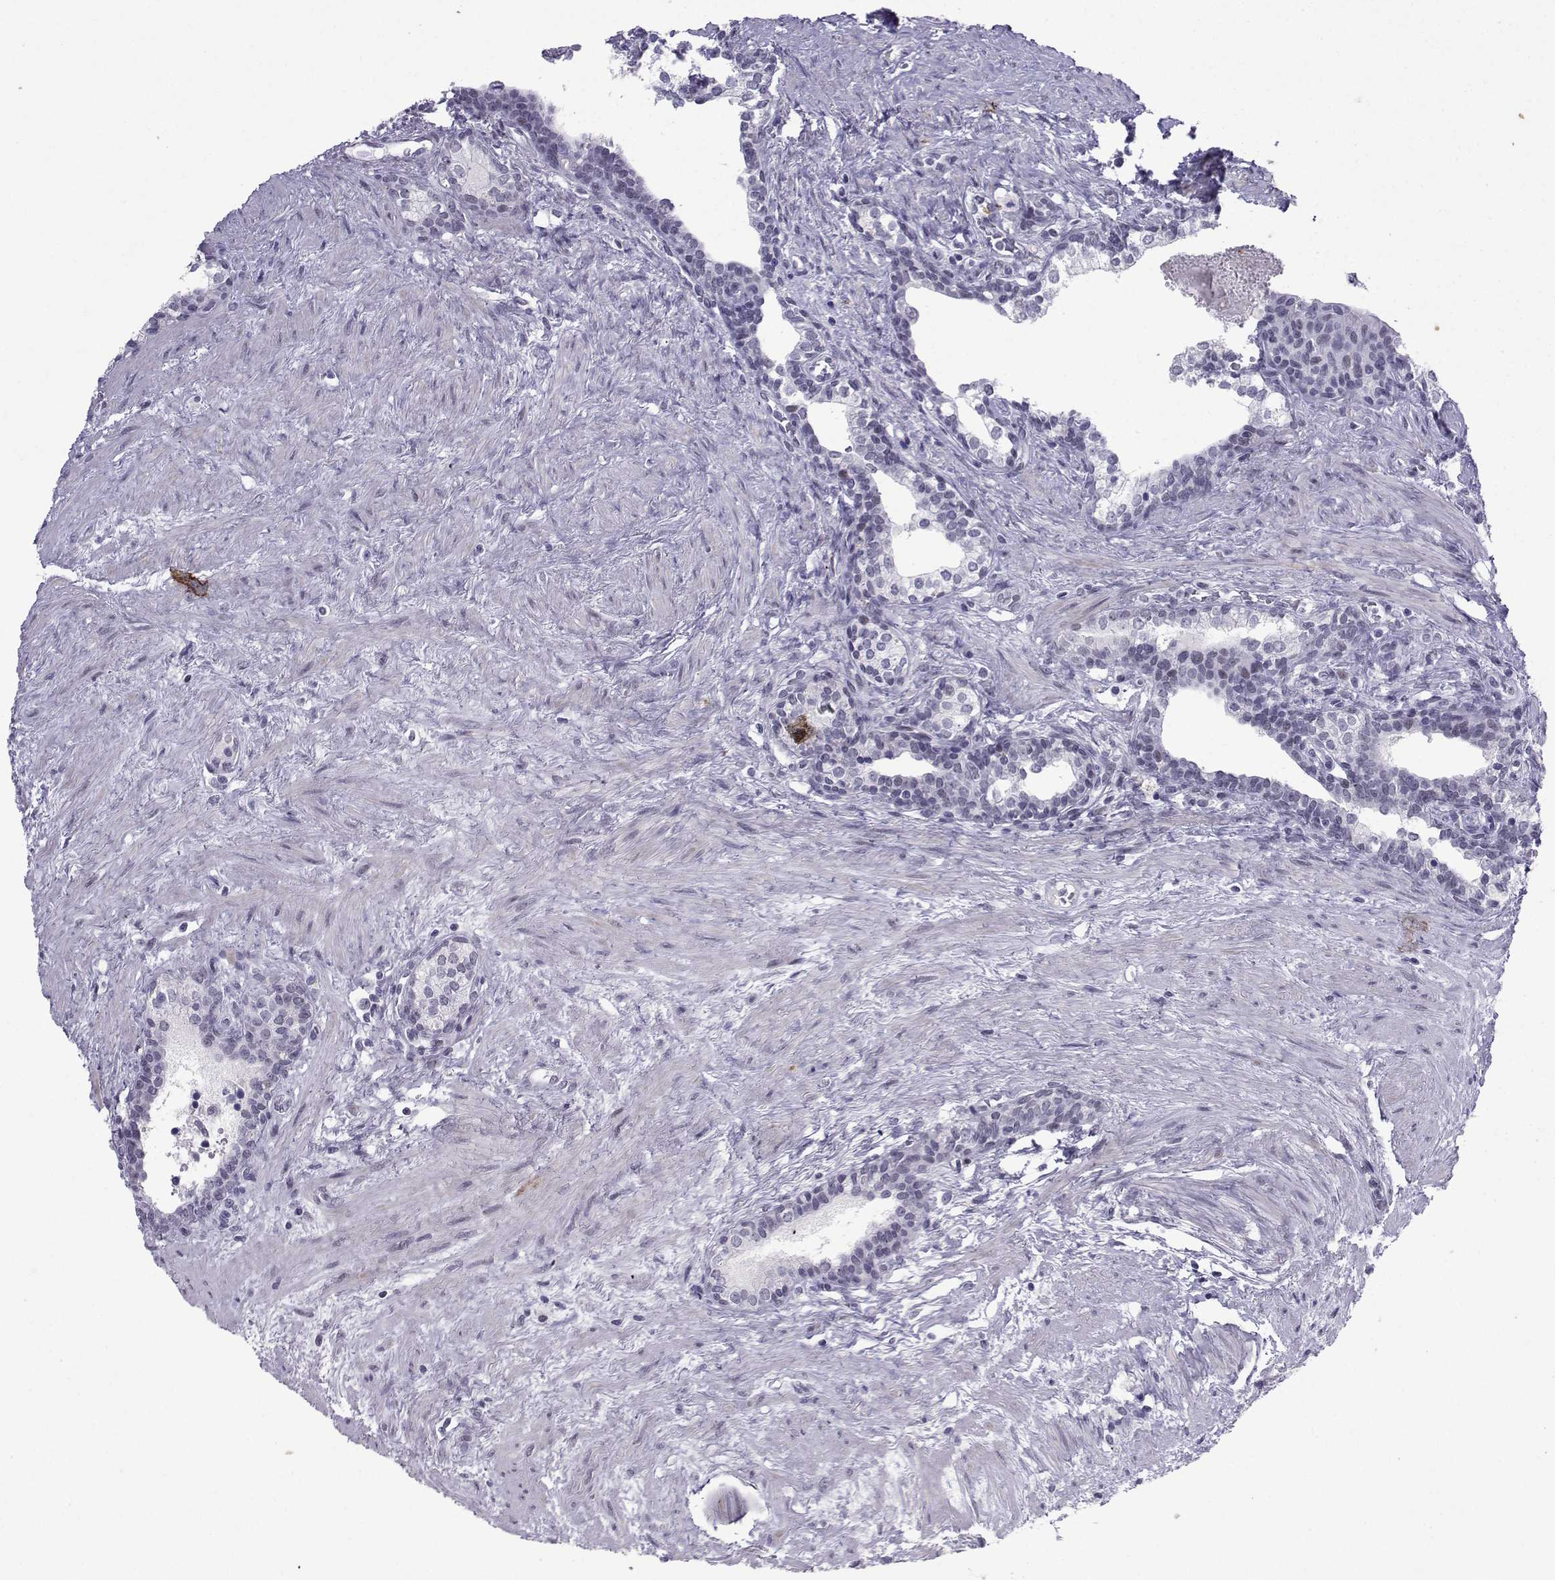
{"staining": {"intensity": "negative", "quantity": "none", "location": "none"}, "tissue": "prostate cancer", "cell_type": "Tumor cells", "image_type": "cancer", "snomed": [{"axis": "morphology", "description": "Adenocarcinoma, NOS"}, {"axis": "morphology", "description": "Adenocarcinoma, High grade"}, {"axis": "topography", "description": "Prostate"}], "caption": "The immunohistochemistry (IHC) image has no significant positivity in tumor cells of prostate cancer (adenocarcinoma) tissue. (DAB (3,3'-diaminobenzidine) immunohistochemistry (IHC) with hematoxylin counter stain).", "gene": "LORICRIN", "patient": {"sex": "male", "age": 61}}